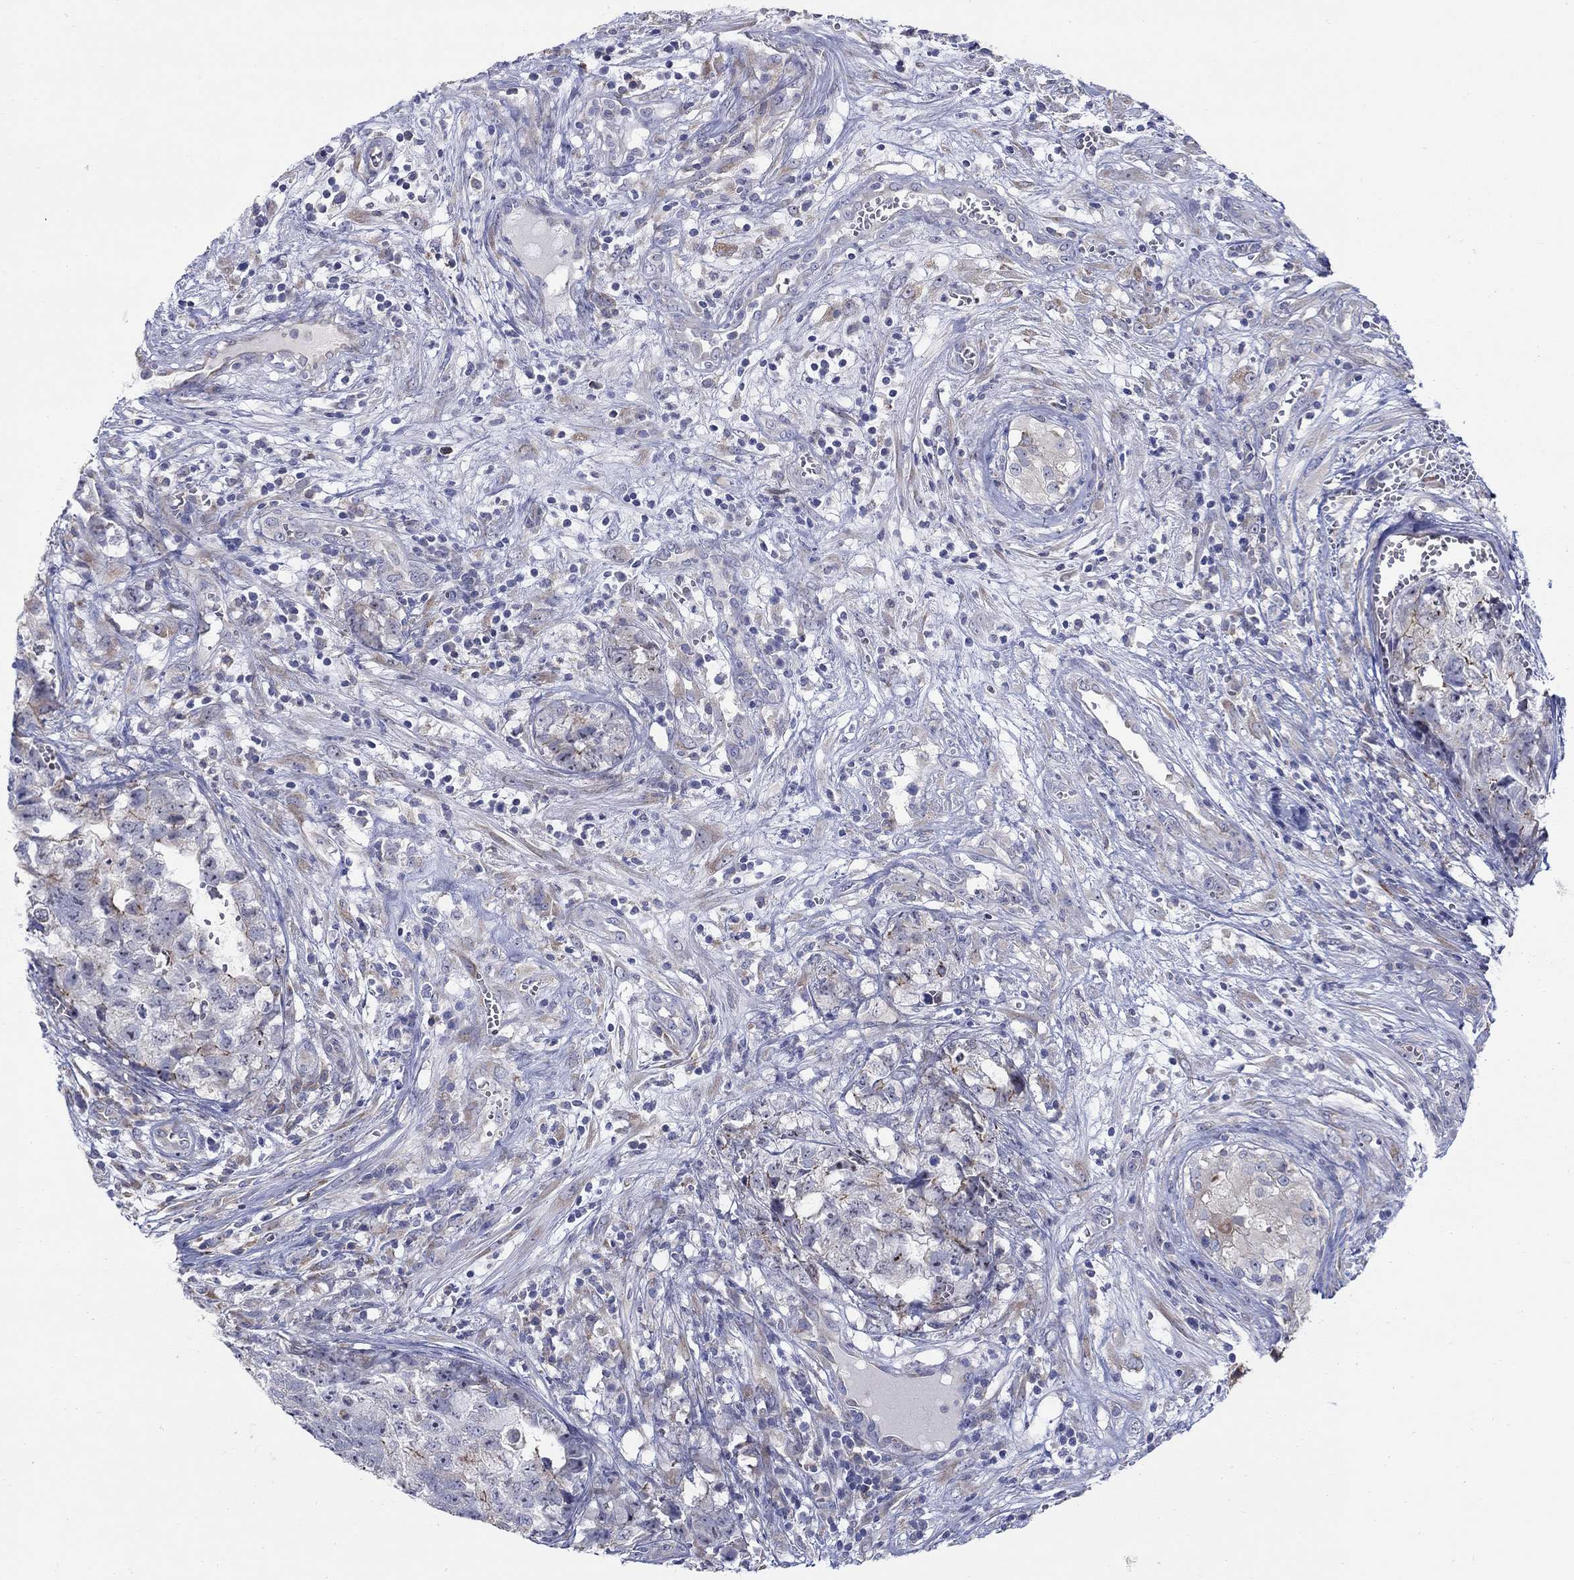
{"staining": {"intensity": "strong", "quantity": "<25%", "location": "cytoplasmic/membranous"}, "tissue": "testis cancer", "cell_type": "Tumor cells", "image_type": "cancer", "snomed": [{"axis": "morphology", "description": "Seminoma, NOS"}, {"axis": "morphology", "description": "Carcinoma, Embryonal, NOS"}, {"axis": "topography", "description": "Testis"}], "caption": "IHC of human testis cancer displays medium levels of strong cytoplasmic/membranous staining in about <25% of tumor cells. (DAB (3,3'-diaminobenzidine) IHC, brown staining for protein, blue staining for nuclei).", "gene": "QRFPR", "patient": {"sex": "male", "age": 22}}